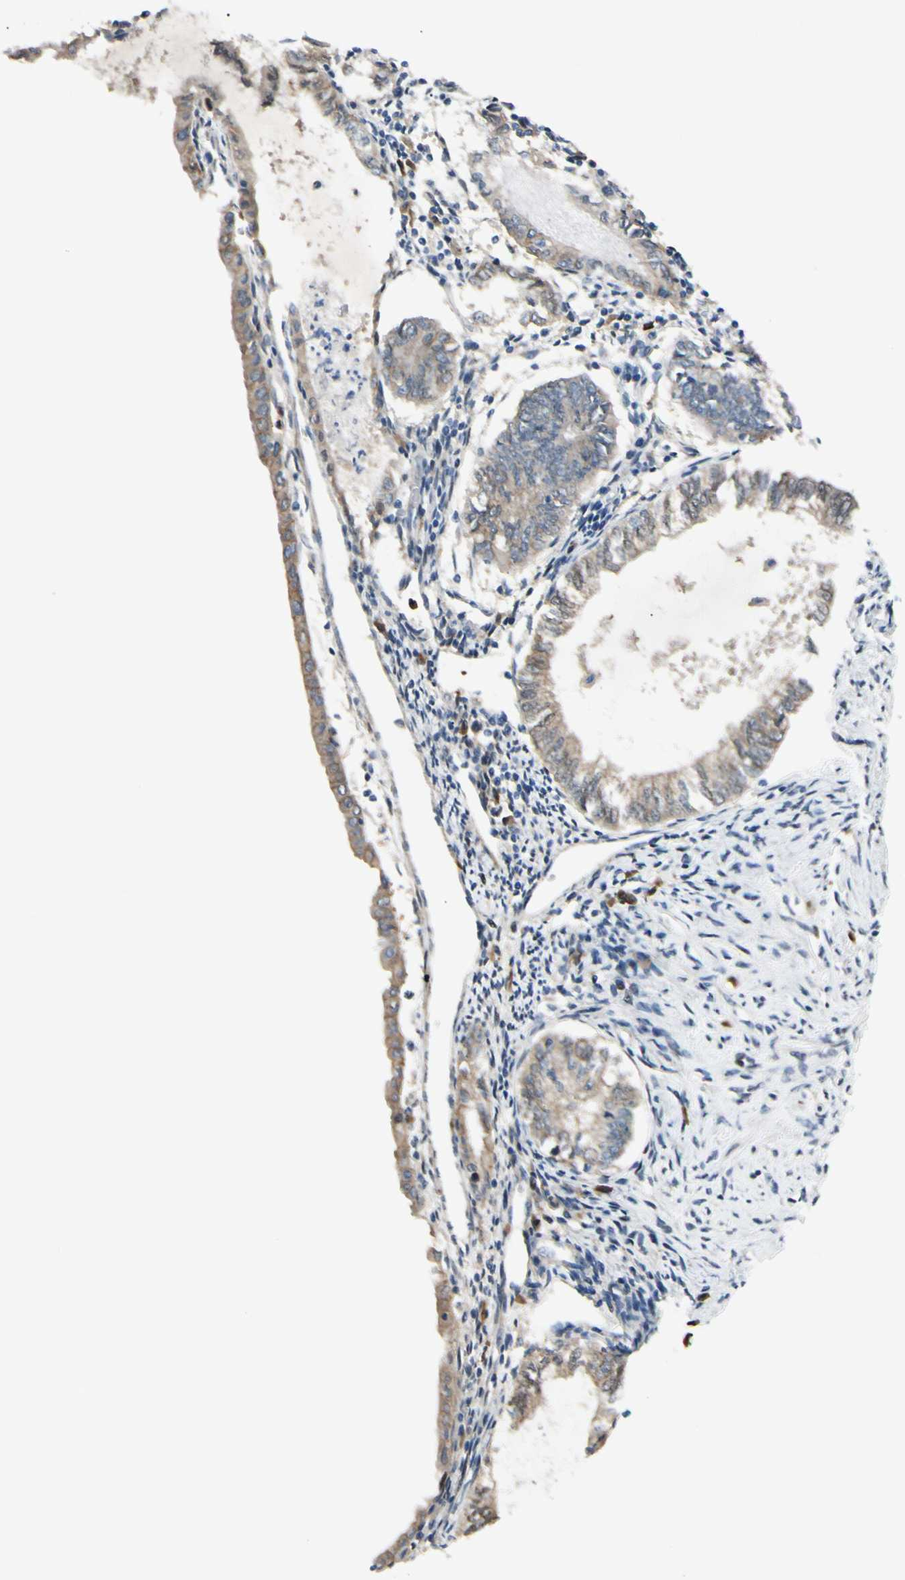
{"staining": {"intensity": "weak", "quantity": ">75%", "location": "cytoplasmic/membranous"}, "tissue": "endometrial cancer", "cell_type": "Tumor cells", "image_type": "cancer", "snomed": [{"axis": "morphology", "description": "Adenocarcinoma, NOS"}, {"axis": "topography", "description": "Endometrium"}], "caption": "Weak cytoplasmic/membranous staining is appreciated in about >75% of tumor cells in endometrial cancer.", "gene": "PTTG1", "patient": {"sex": "female", "age": 86}}